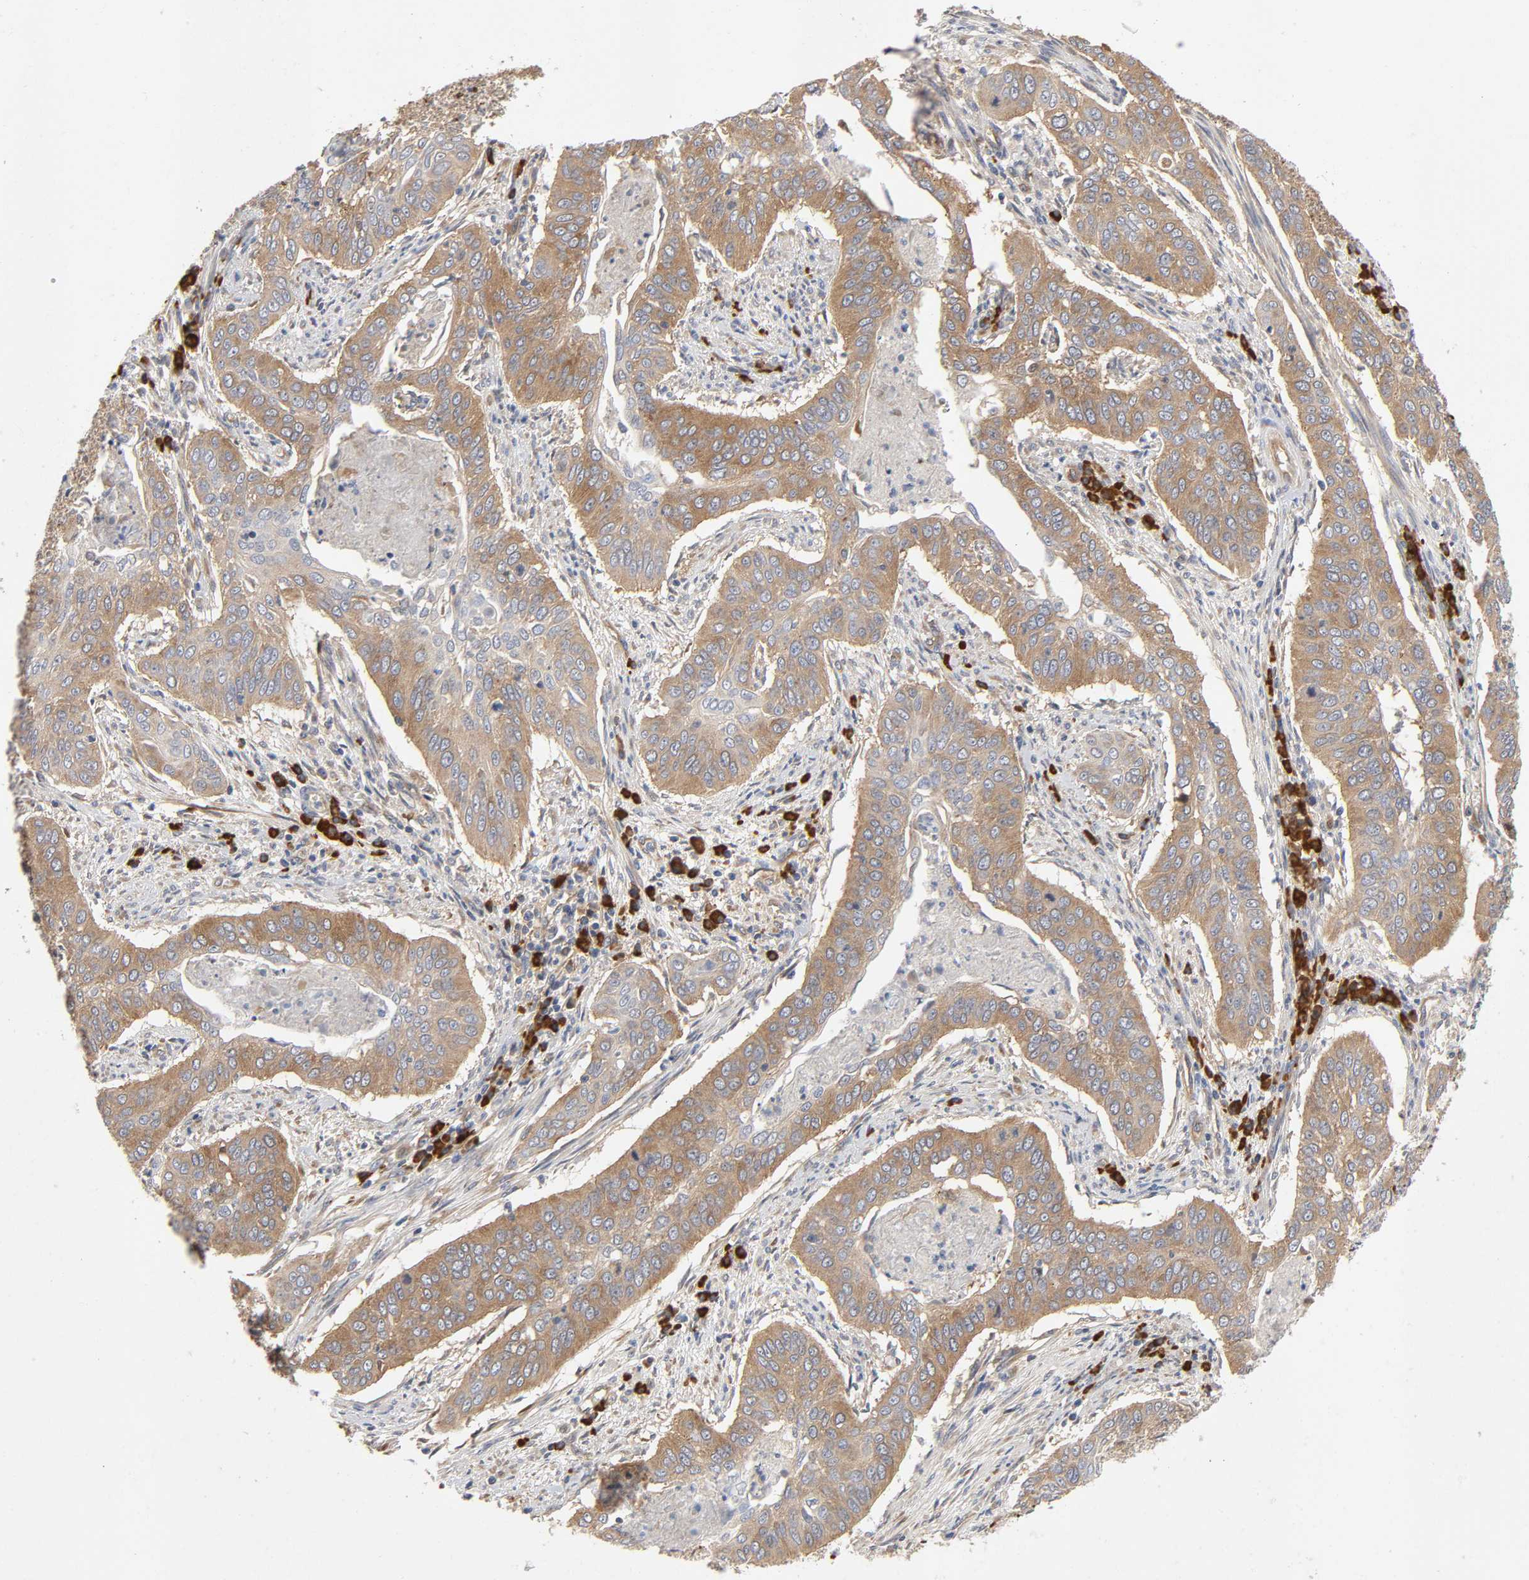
{"staining": {"intensity": "moderate", "quantity": ">75%", "location": "cytoplasmic/membranous"}, "tissue": "cervical cancer", "cell_type": "Tumor cells", "image_type": "cancer", "snomed": [{"axis": "morphology", "description": "Squamous cell carcinoma, NOS"}, {"axis": "topography", "description": "Cervix"}], "caption": "Protein analysis of cervical cancer (squamous cell carcinoma) tissue reveals moderate cytoplasmic/membranous staining in about >75% of tumor cells. (DAB (3,3'-diaminobenzidine) = brown stain, brightfield microscopy at high magnification).", "gene": "SCHIP1", "patient": {"sex": "female", "age": 39}}